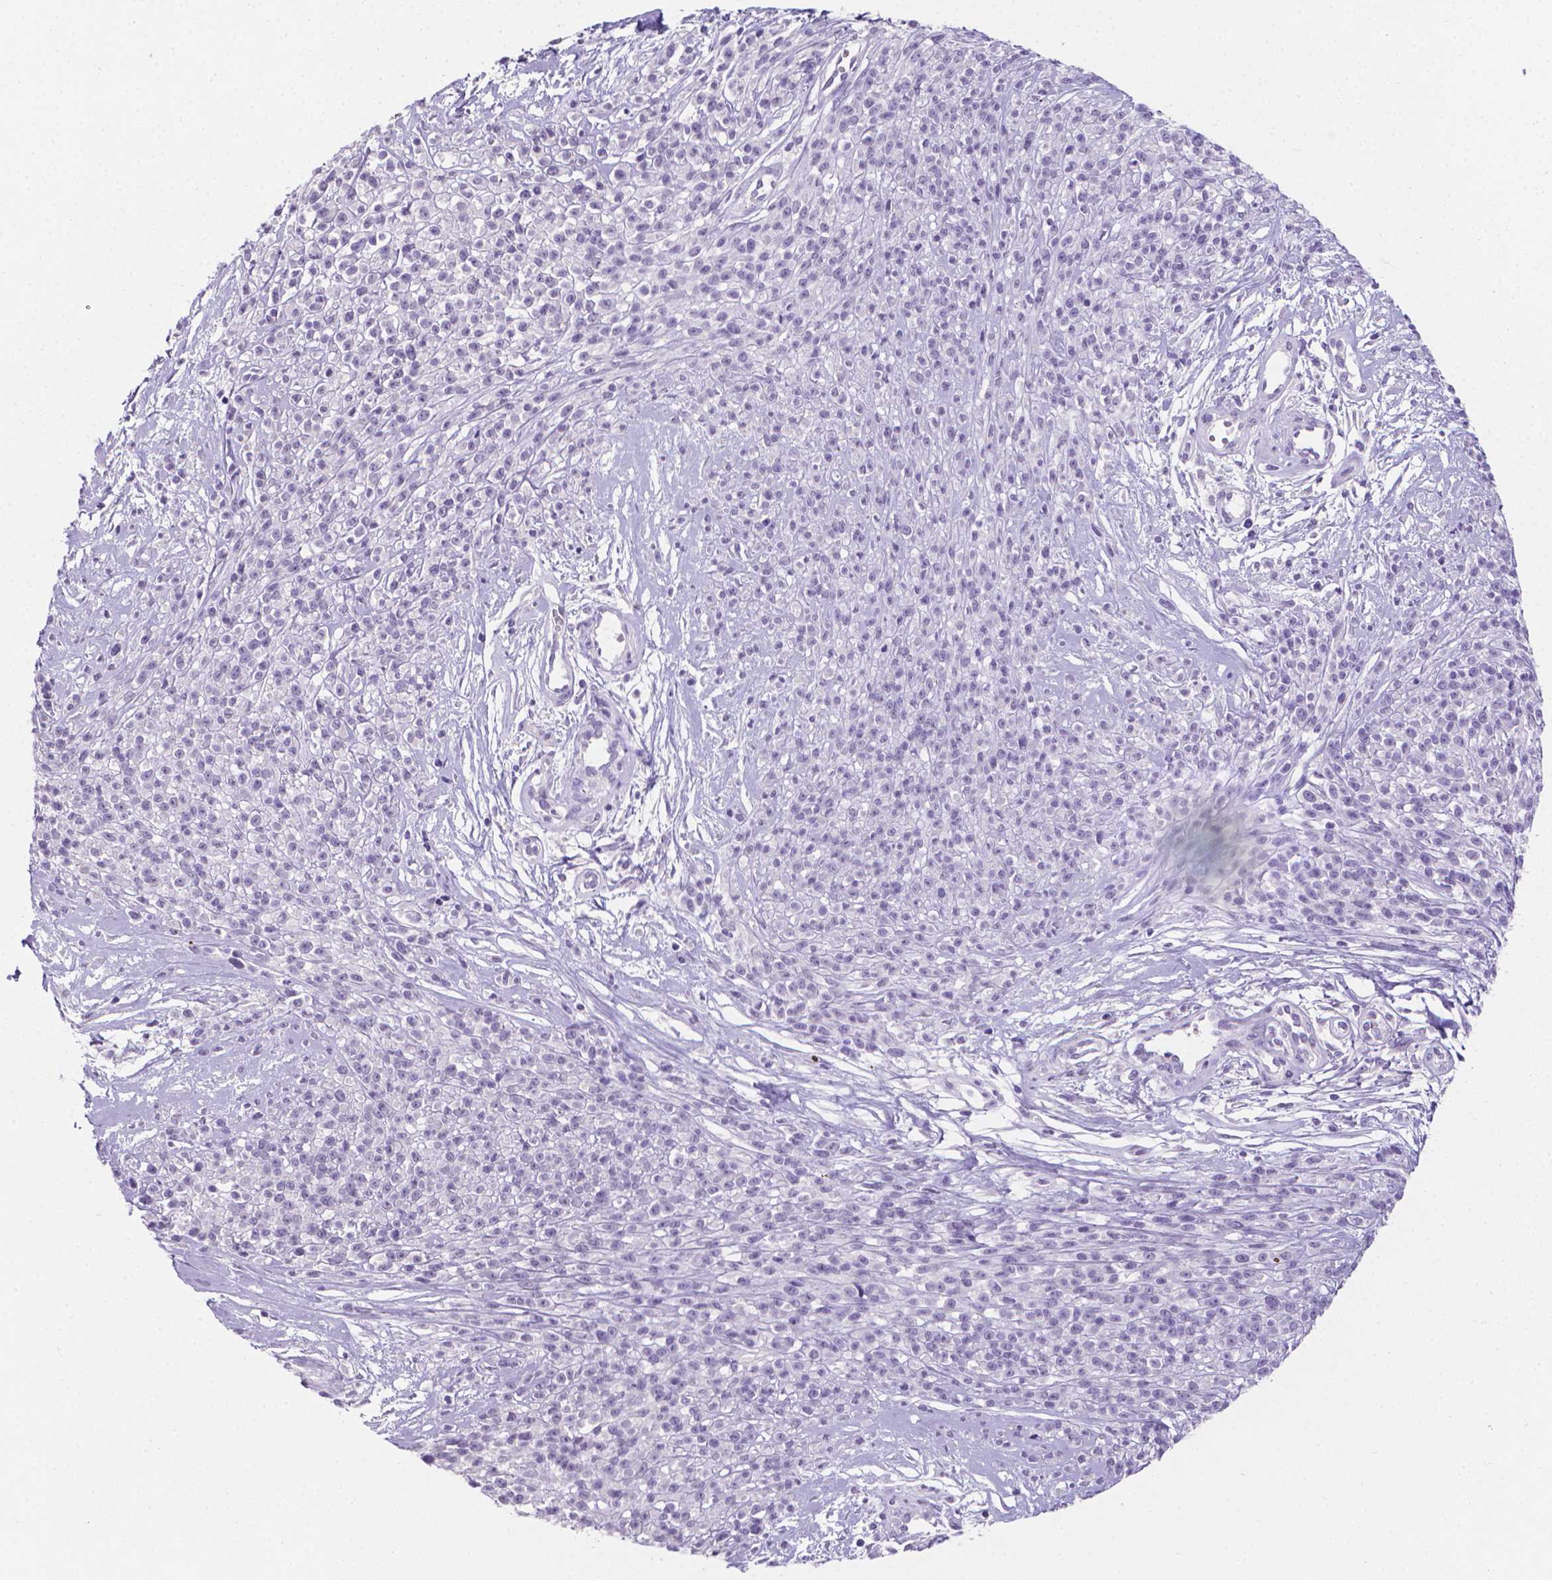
{"staining": {"intensity": "negative", "quantity": "none", "location": "none"}, "tissue": "melanoma", "cell_type": "Tumor cells", "image_type": "cancer", "snomed": [{"axis": "morphology", "description": "Malignant melanoma, NOS"}, {"axis": "topography", "description": "Skin"}, {"axis": "topography", "description": "Skin of trunk"}], "caption": "Melanoma stained for a protein using immunohistochemistry reveals no staining tumor cells.", "gene": "XPNPEP2", "patient": {"sex": "male", "age": 74}}